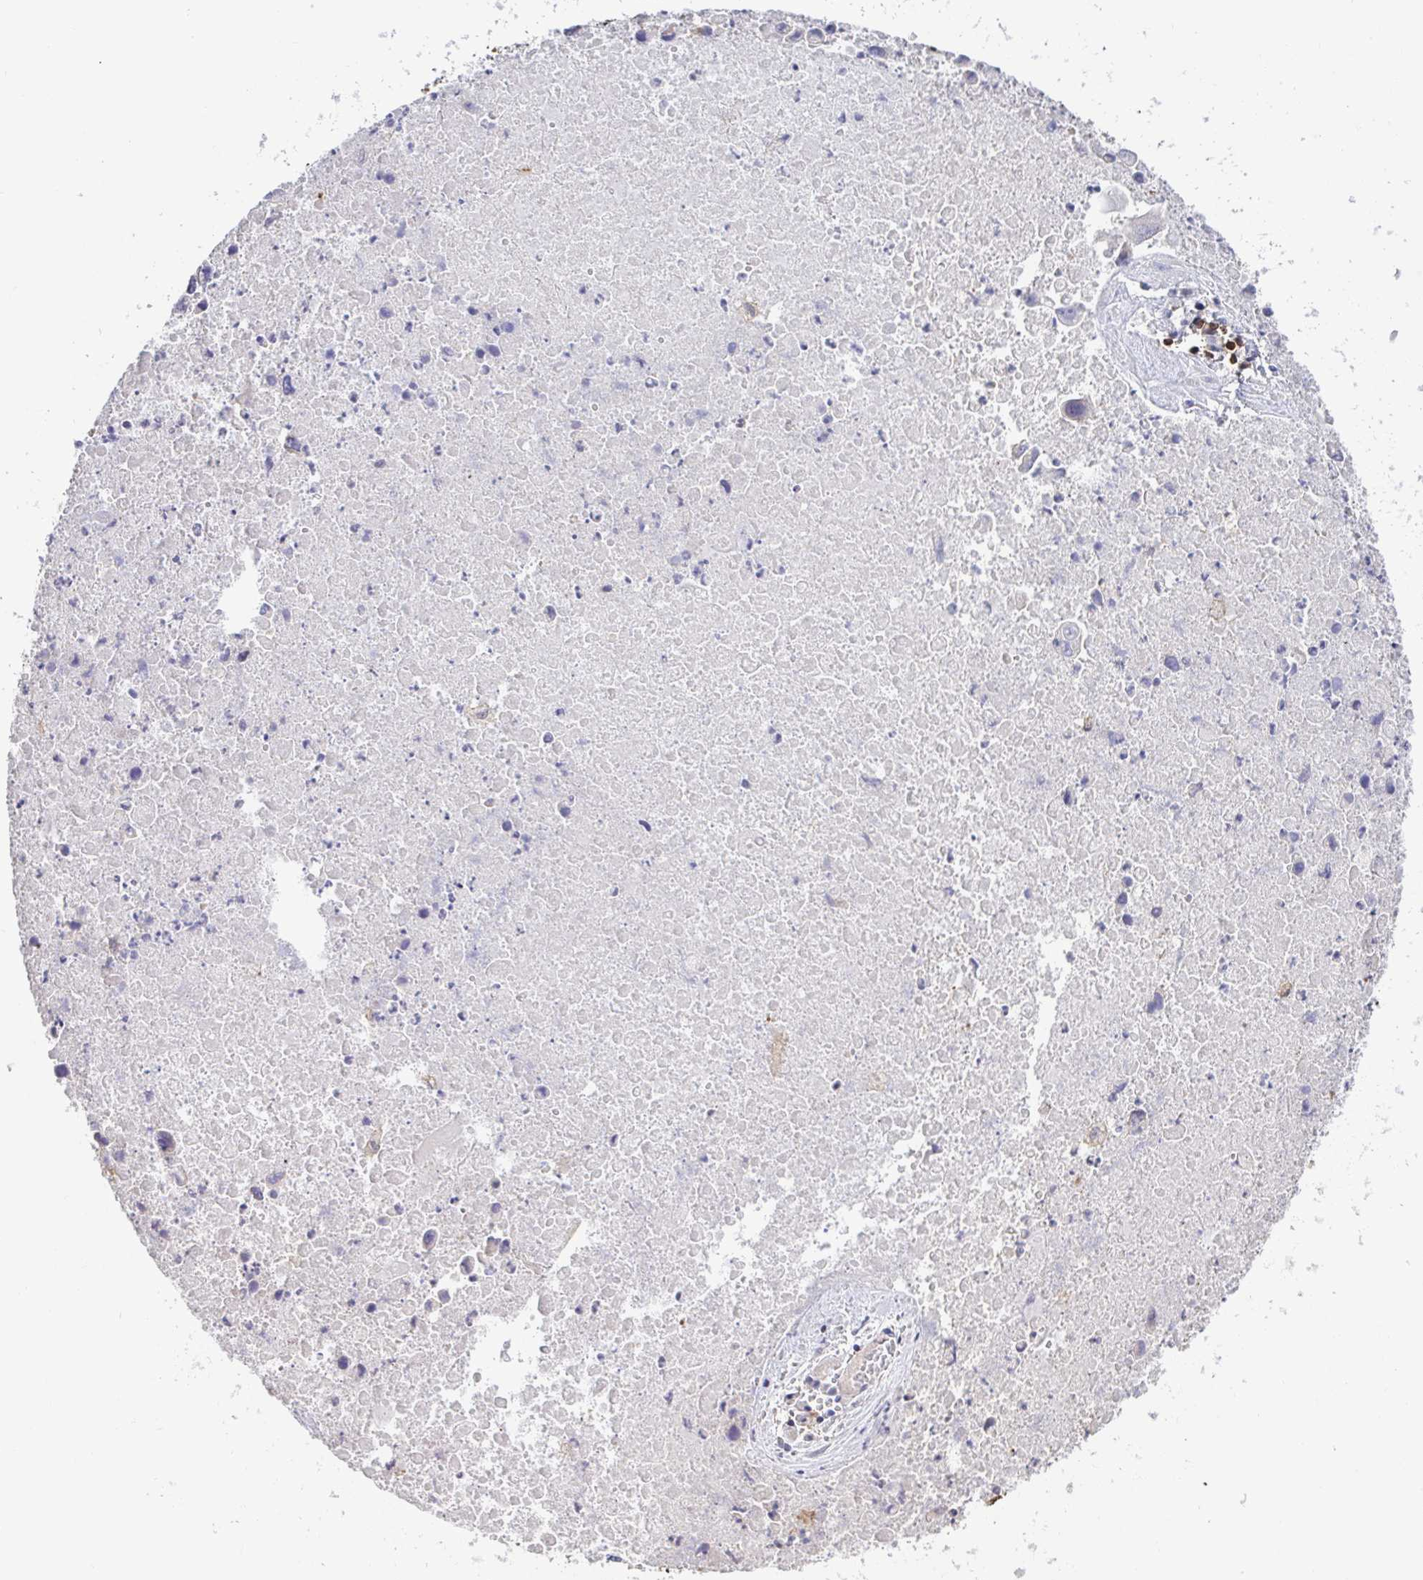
{"staining": {"intensity": "negative", "quantity": "none", "location": "none"}, "tissue": "lung cancer", "cell_type": "Tumor cells", "image_type": "cancer", "snomed": [{"axis": "morphology", "description": "Adenocarcinoma, NOS"}, {"axis": "topography", "description": "Lymph node"}, {"axis": "topography", "description": "Lung"}], "caption": "Immunohistochemistry micrograph of human lung adenocarcinoma stained for a protein (brown), which reveals no positivity in tumor cells.", "gene": "SKAP1", "patient": {"sex": "male", "age": 64}}